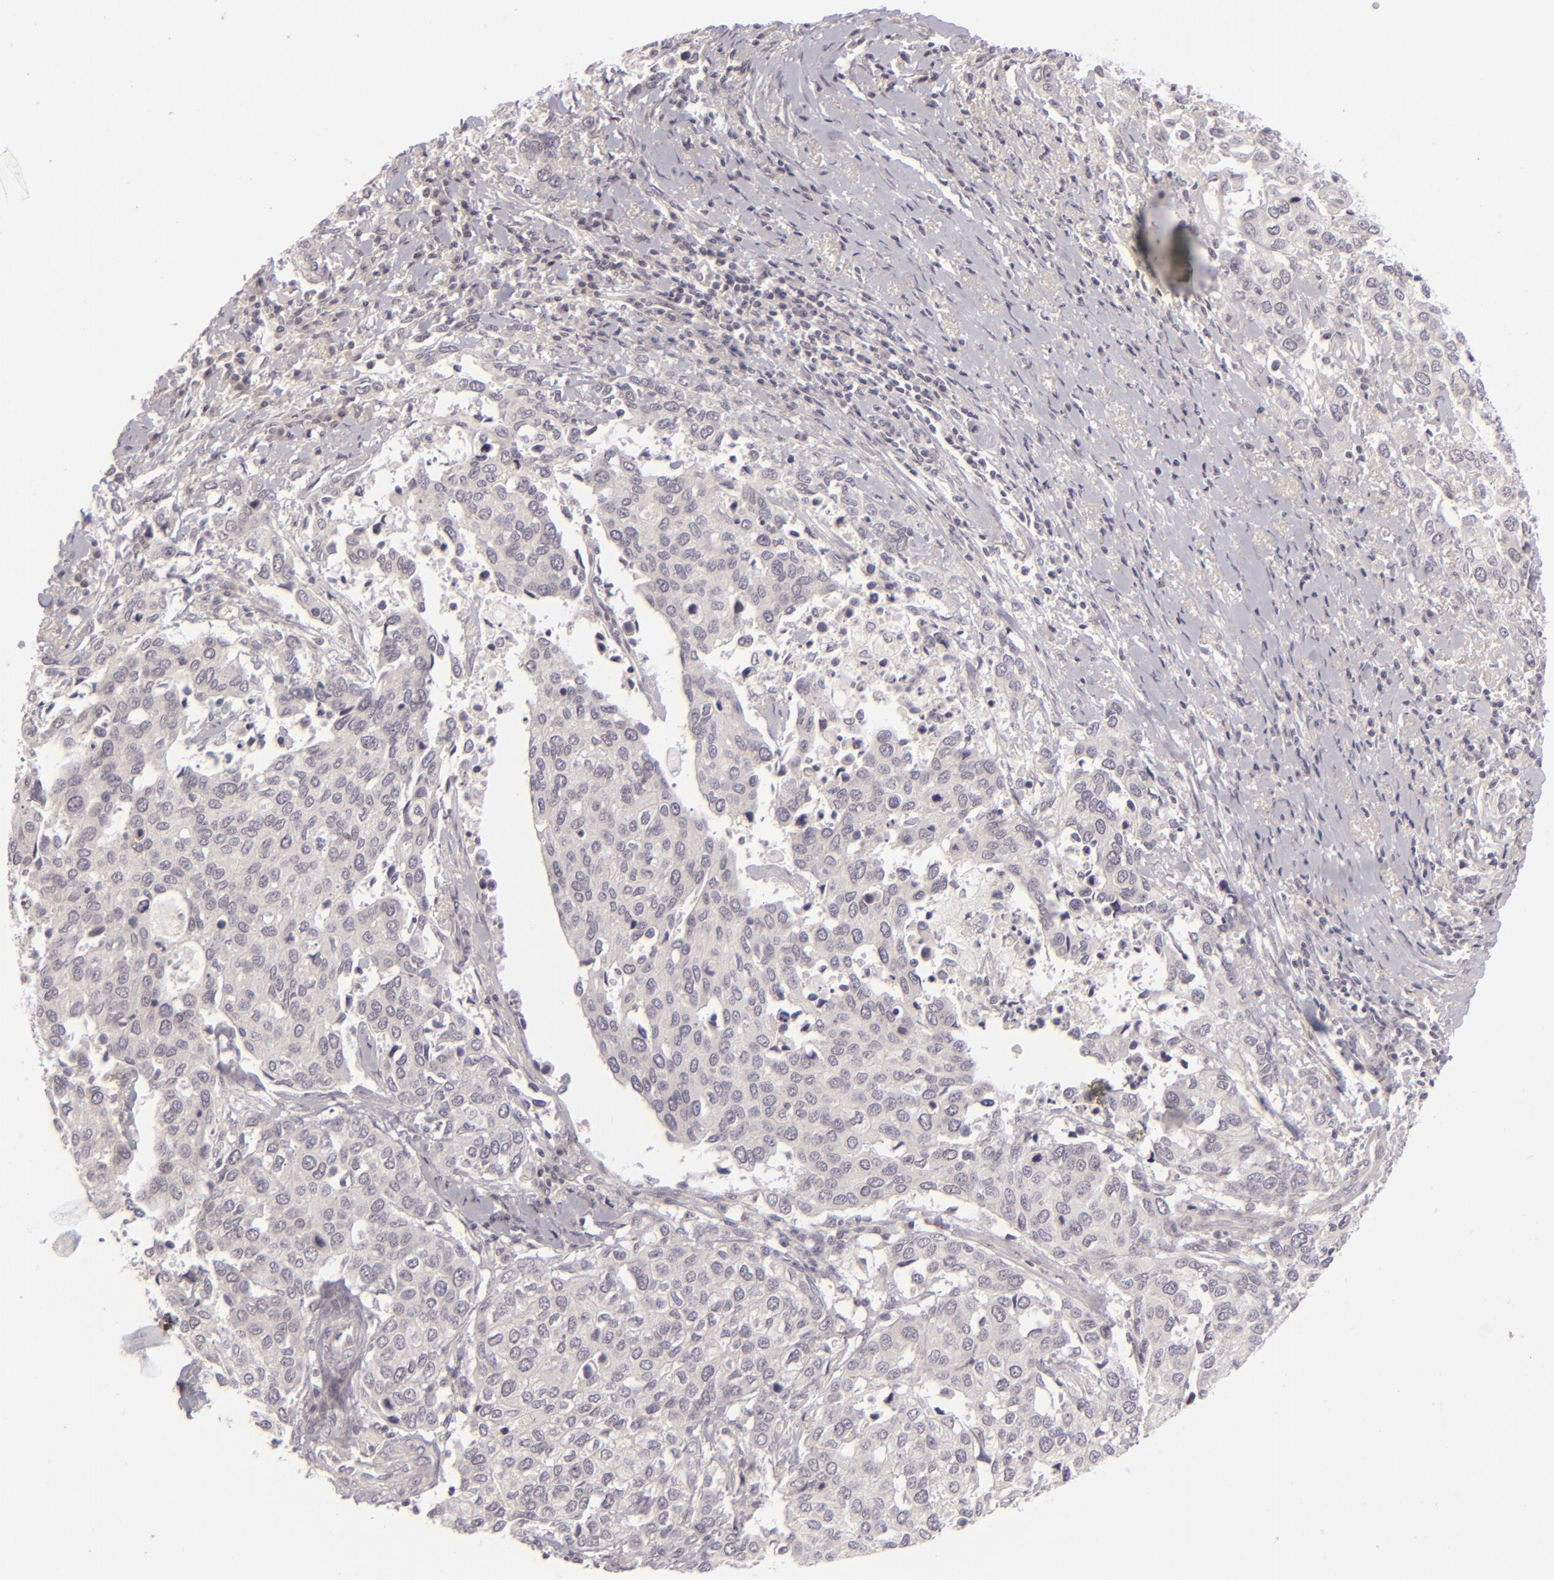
{"staining": {"intensity": "negative", "quantity": "none", "location": "none"}, "tissue": "cervical cancer", "cell_type": "Tumor cells", "image_type": "cancer", "snomed": [{"axis": "morphology", "description": "Squamous cell carcinoma, NOS"}, {"axis": "topography", "description": "Cervix"}], "caption": "Cervical cancer (squamous cell carcinoma) was stained to show a protein in brown. There is no significant positivity in tumor cells. Nuclei are stained in blue.", "gene": "DLG3", "patient": {"sex": "female", "age": 54}}